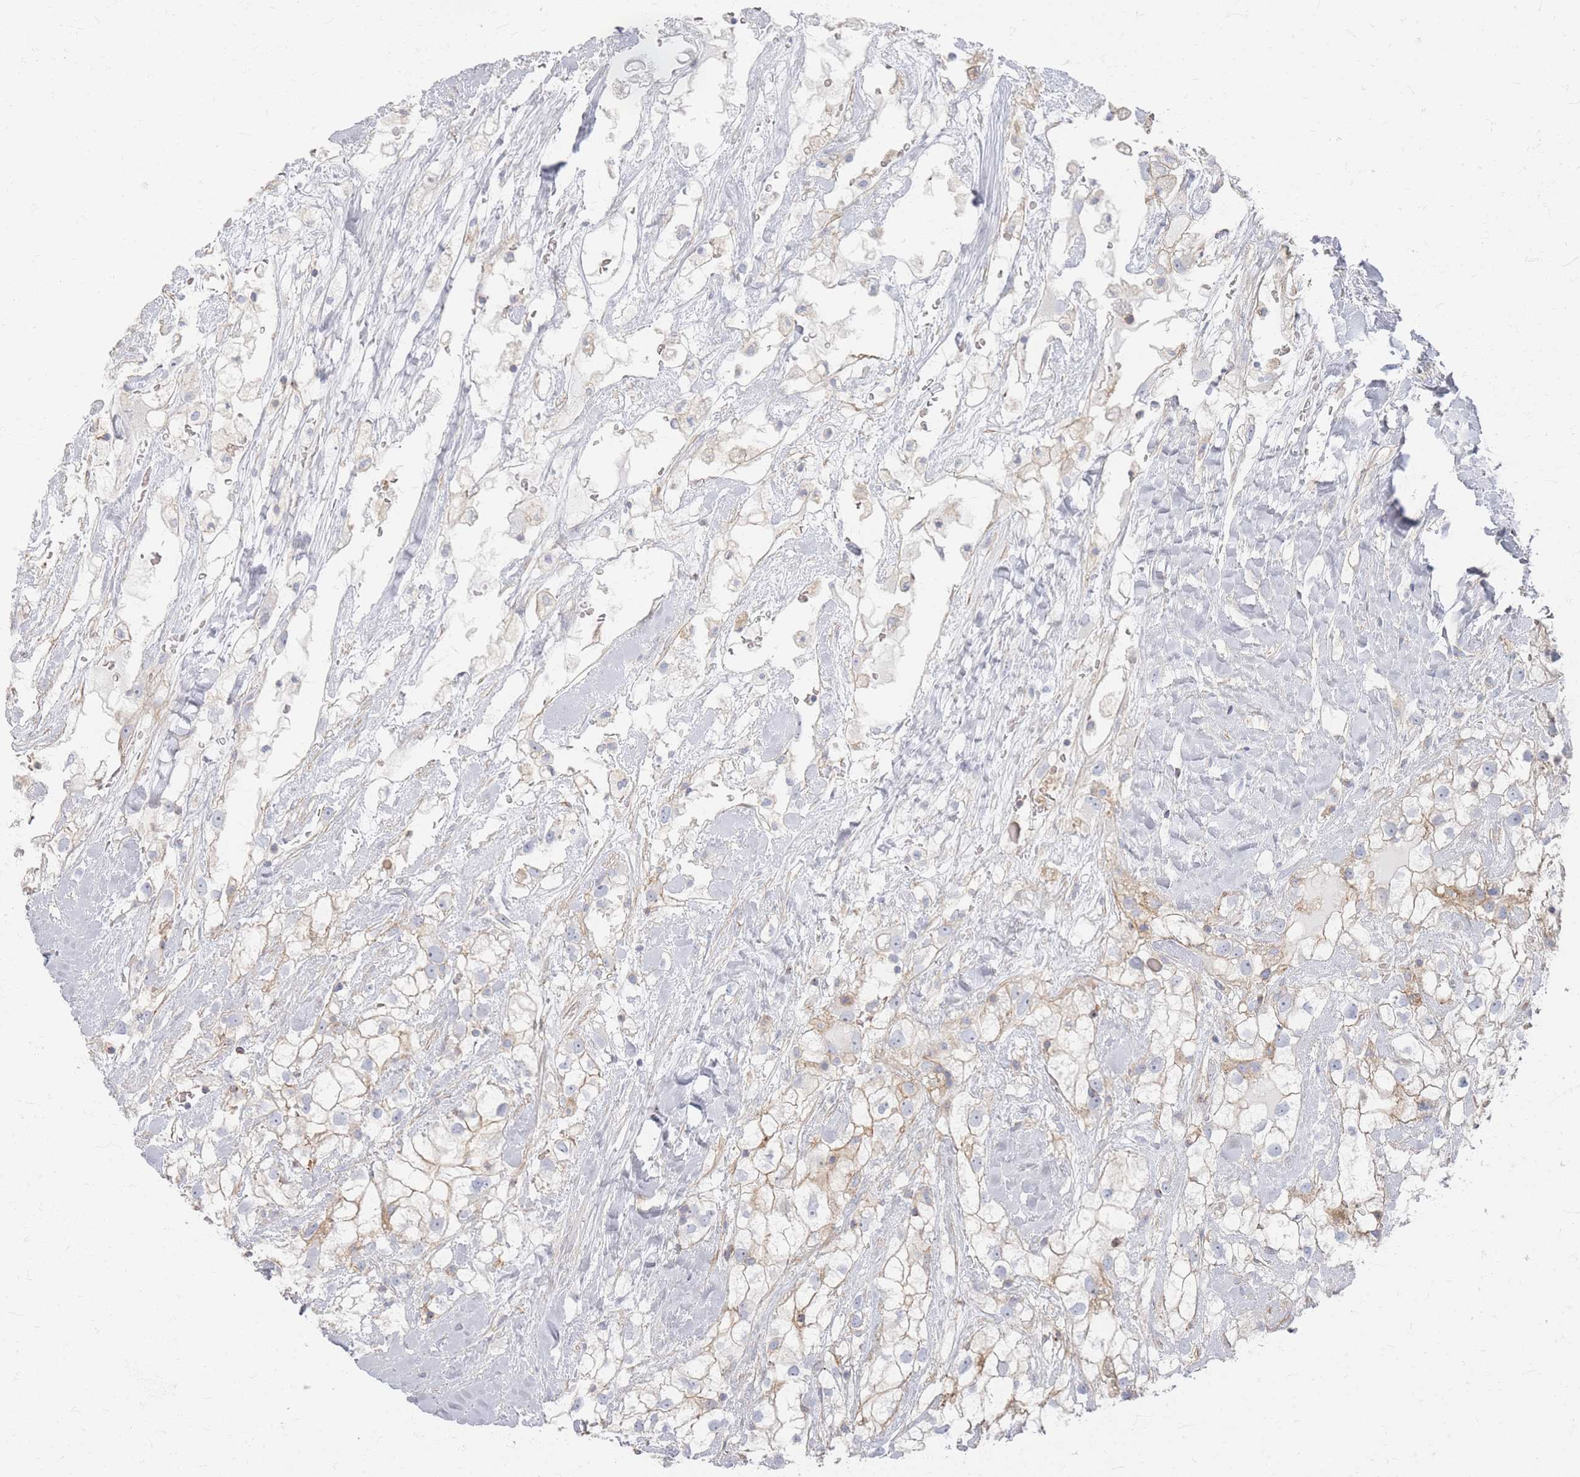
{"staining": {"intensity": "weak", "quantity": "<25%", "location": "cytoplasmic/membranous"}, "tissue": "renal cancer", "cell_type": "Tumor cells", "image_type": "cancer", "snomed": [{"axis": "morphology", "description": "Adenocarcinoma, NOS"}, {"axis": "topography", "description": "Kidney"}], "caption": "A high-resolution micrograph shows IHC staining of renal cancer, which shows no significant positivity in tumor cells. The staining is performed using DAB brown chromogen with nuclei counter-stained in using hematoxylin.", "gene": "GNB1", "patient": {"sex": "male", "age": 59}}